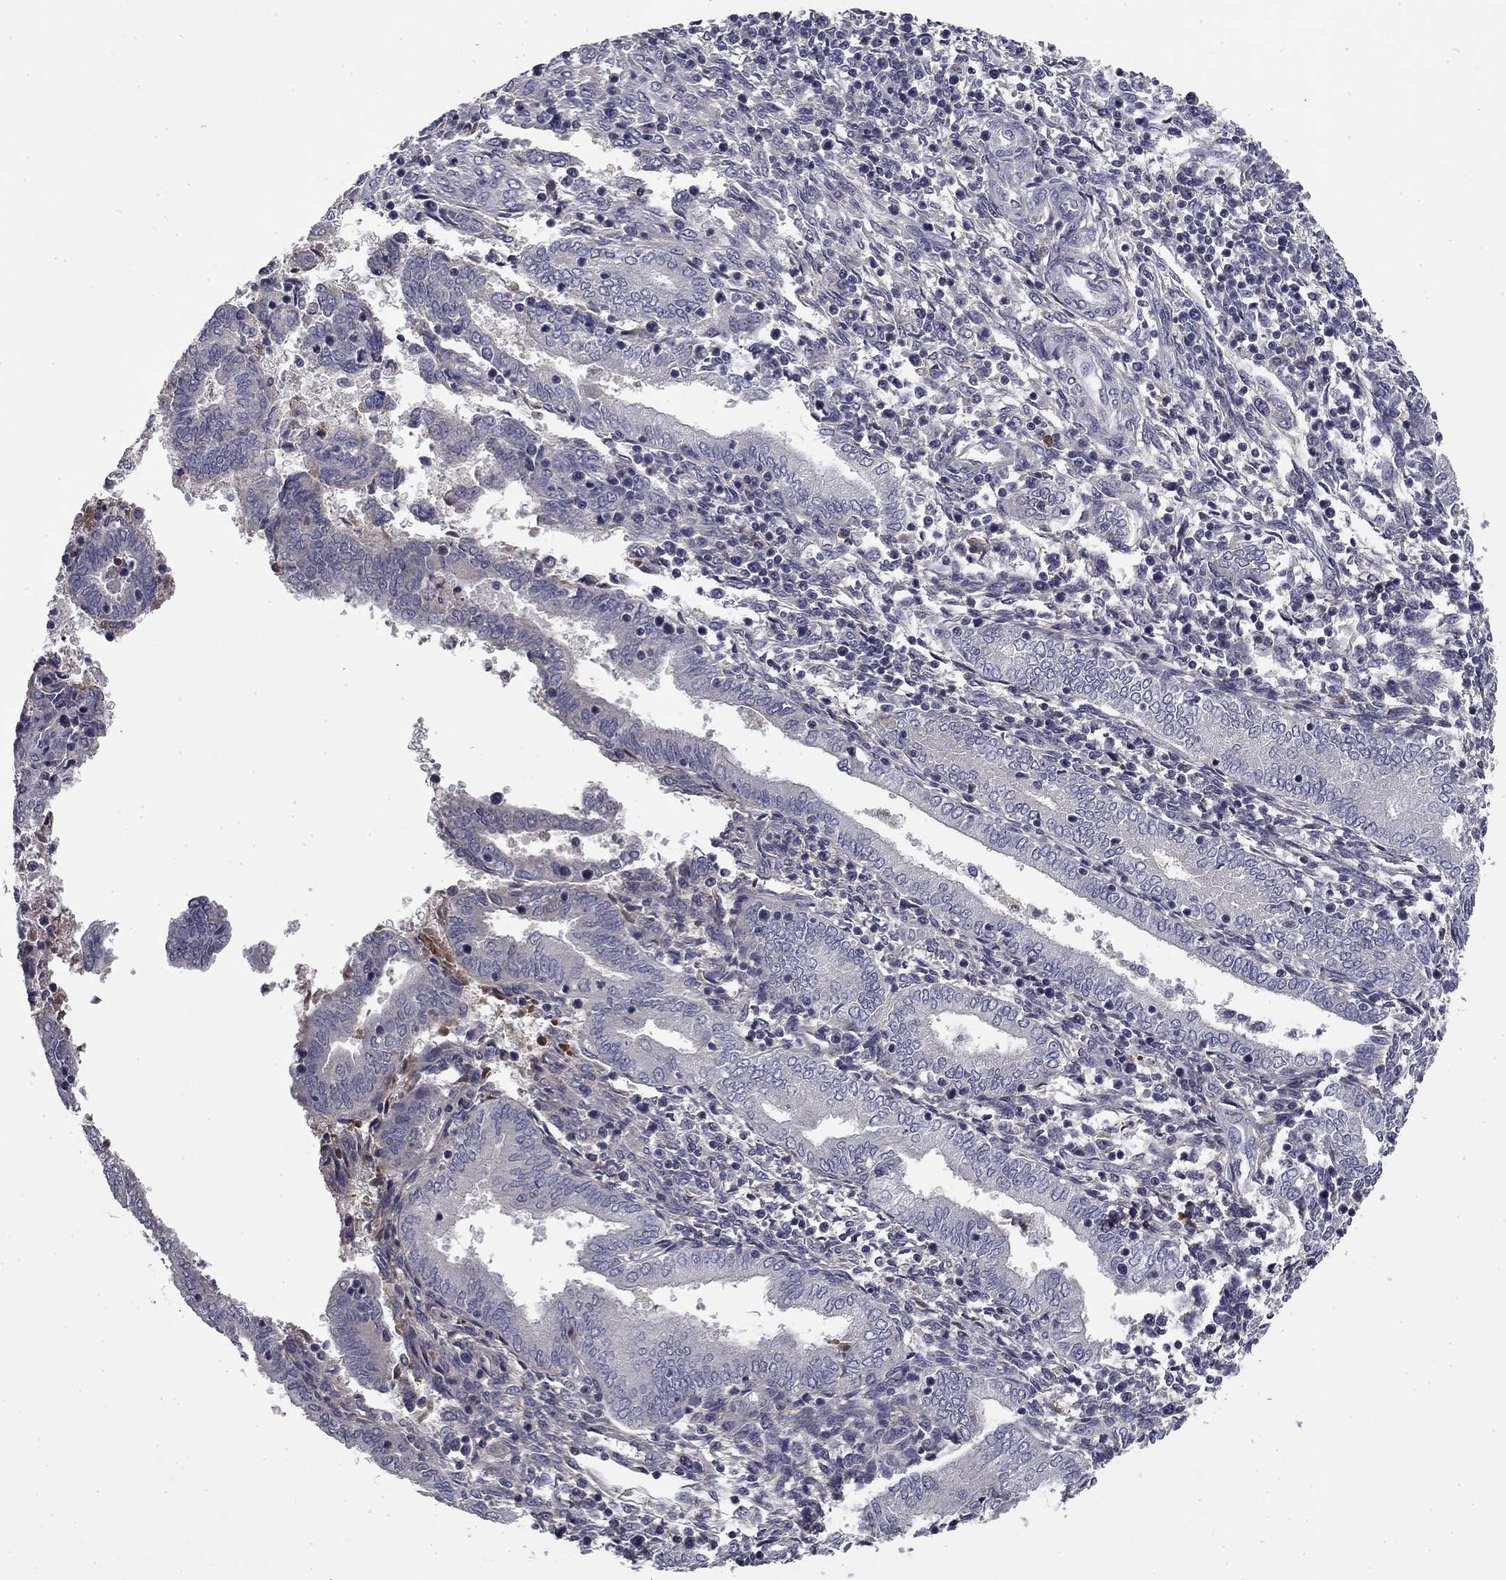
{"staining": {"intensity": "negative", "quantity": "none", "location": "none"}, "tissue": "endometrium", "cell_type": "Cells in endometrial stroma", "image_type": "normal", "snomed": [{"axis": "morphology", "description": "Normal tissue, NOS"}, {"axis": "topography", "description": "Endometrium"}], "caption": "DAB (3,3'-diaminobenzidine) immunohistochemical staining of unremarkable human endometrium reveals no significant expression in cells in endometrial stroma.", "gene": "COL2A1", "patient": {"sex": "female", "age": 42}}